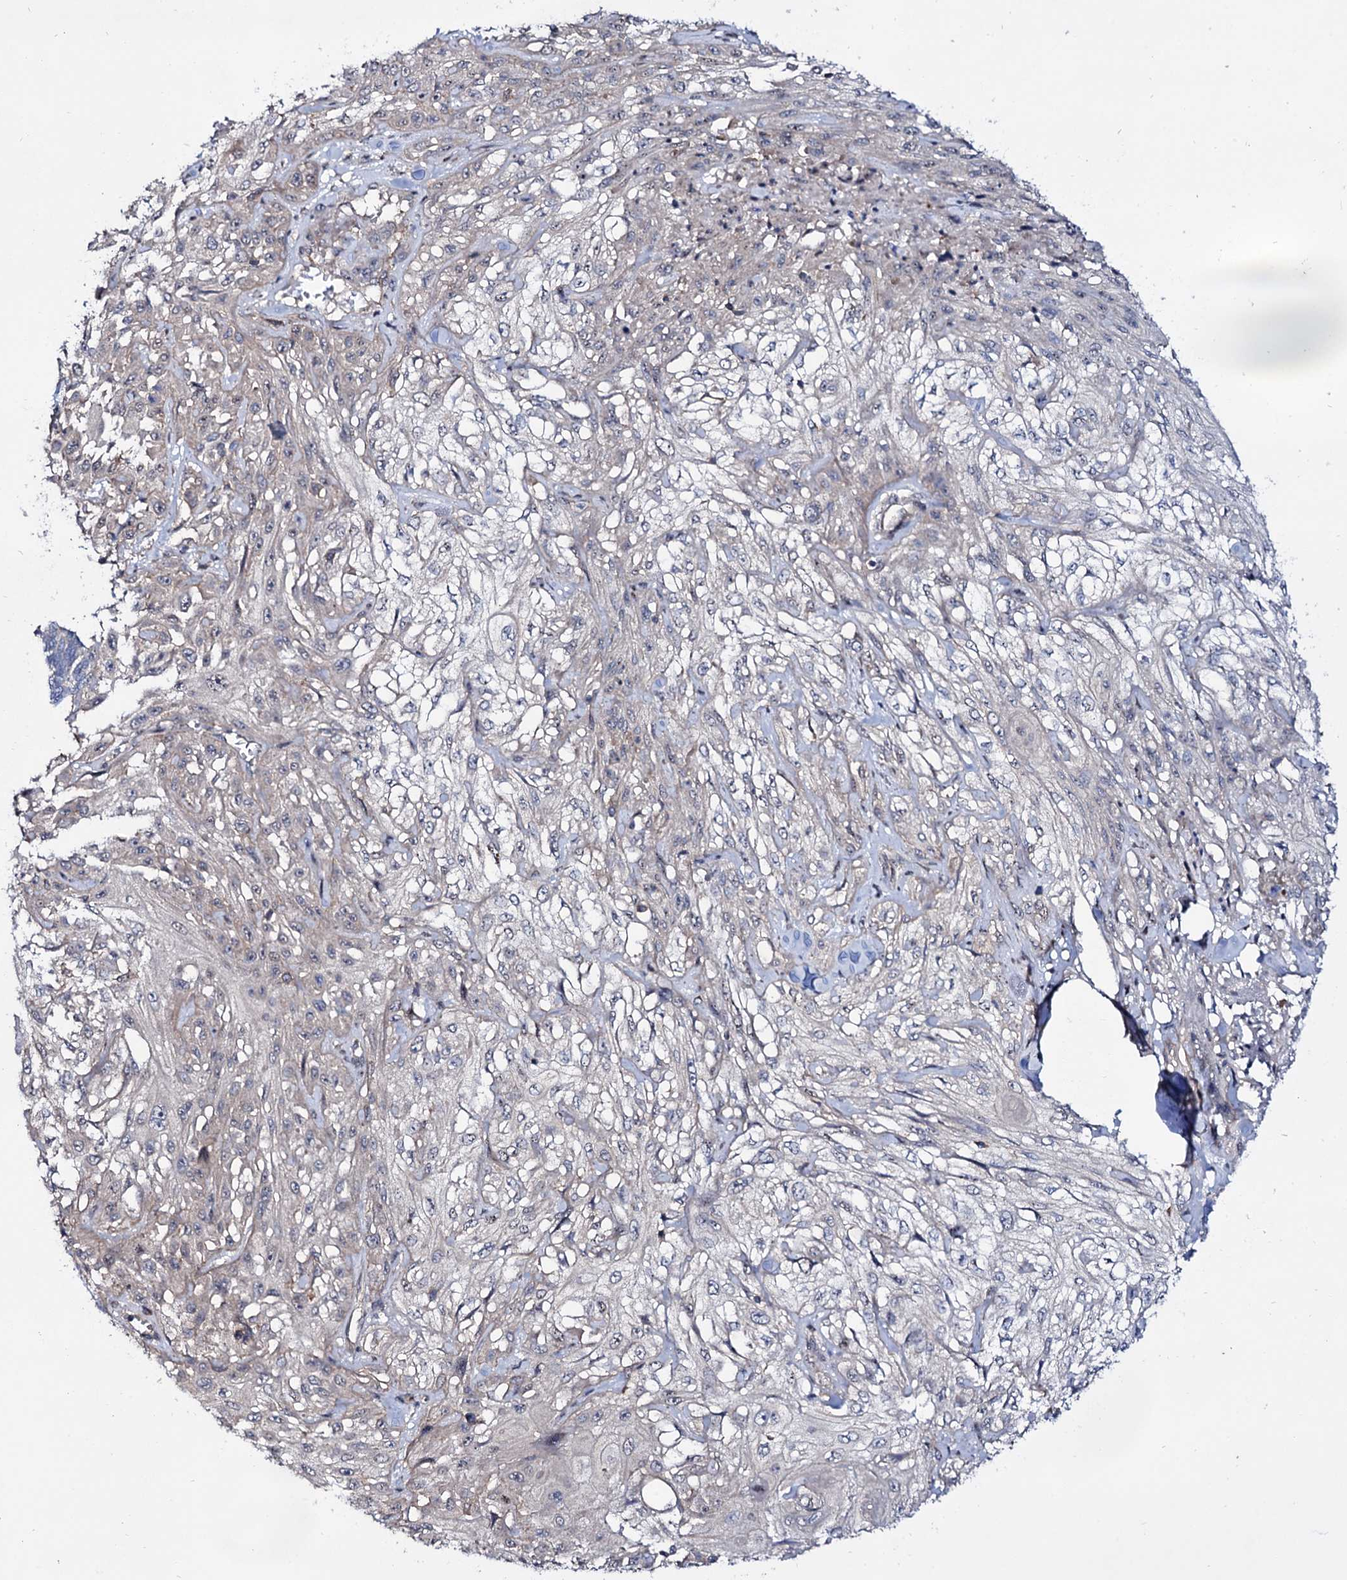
{"staining": {"intensity": "weak", "quantity": "<25%", "location": "cytoplasmic/membranous"}, "tissue": "skin cancer", "cell_type": "Tumor cells", "image_type": "cancer", "snomed": [{"axis": "morphology", "description": "Squamous cell carcinoma, NOS"}, {"axis": "morphology", "description": "Squamous cell carcinoma, metastatic, NOS"}, {"axis": "topography", "description": "Skin"}, {"axis": "topography", "description": "Lymph node"}], "caption": "This photomicrograph is of skin metastatic squamous cell carcinoma stained with IHC to label a protein in brown with the nuclei are counter-stained blue. There is no staining in tumor cells.", "gene": "SEC24A", "patient": {"sex": "male", "age": 75}}